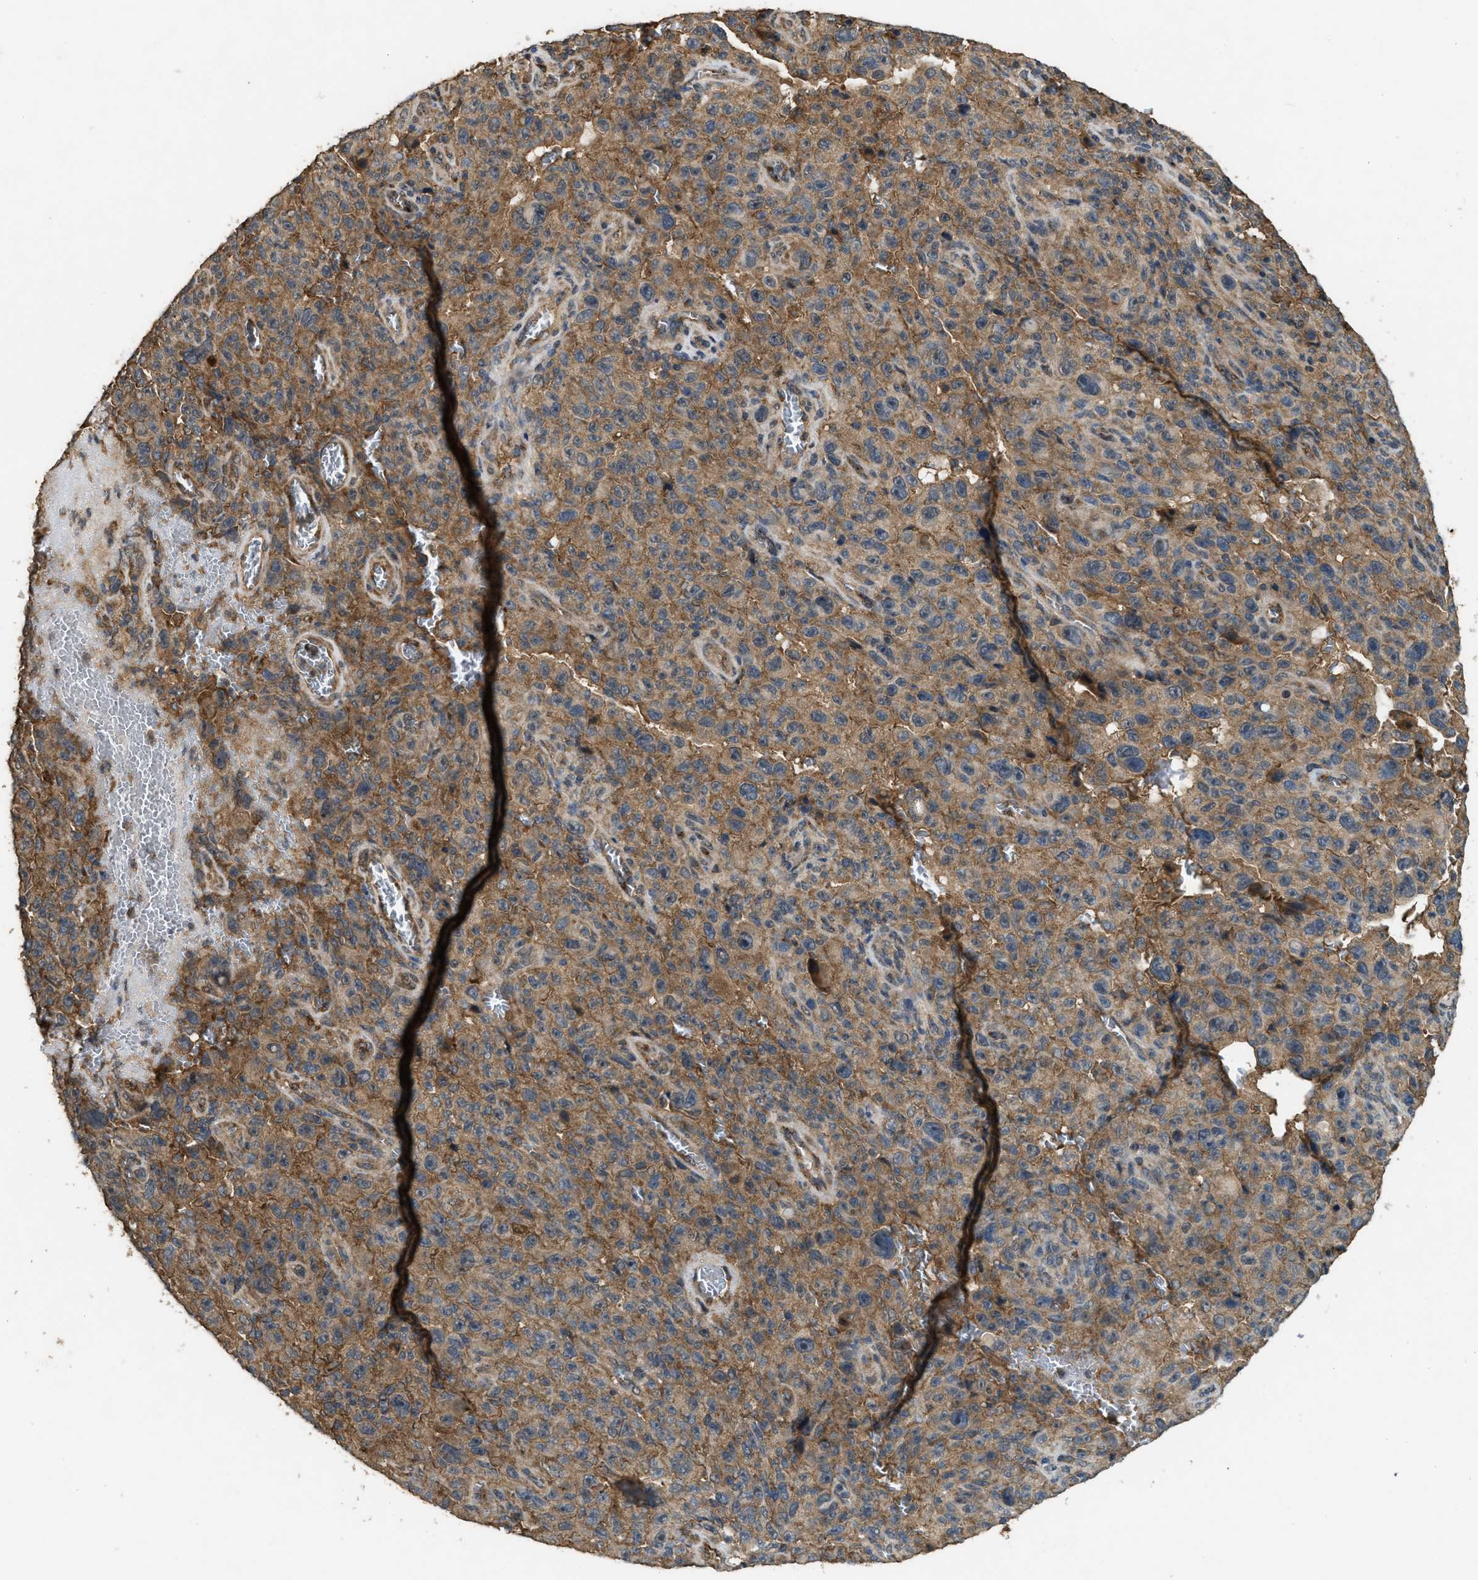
{"staining": {"intensity": "moderate", "quantity": ">75%", "location": "cytoplasmic/membranous"}, "tissue": "melanoma", "cell_type": "Tumor cells", "image_type": "cancer", "snomed": [{"axis": "morphology", "description": "Malignant melanoma, NOS"}, {"axis": "topography", "description": "Skin"}], "caption": "Immunohistochemical staining of human melanoma displays medium levels of moderate cytoplasmic/membranous protein staining in approximately >75% of tumor cells.", "gene": "ARHGEF5", "patient": {"sex": "female", "age": 82}}